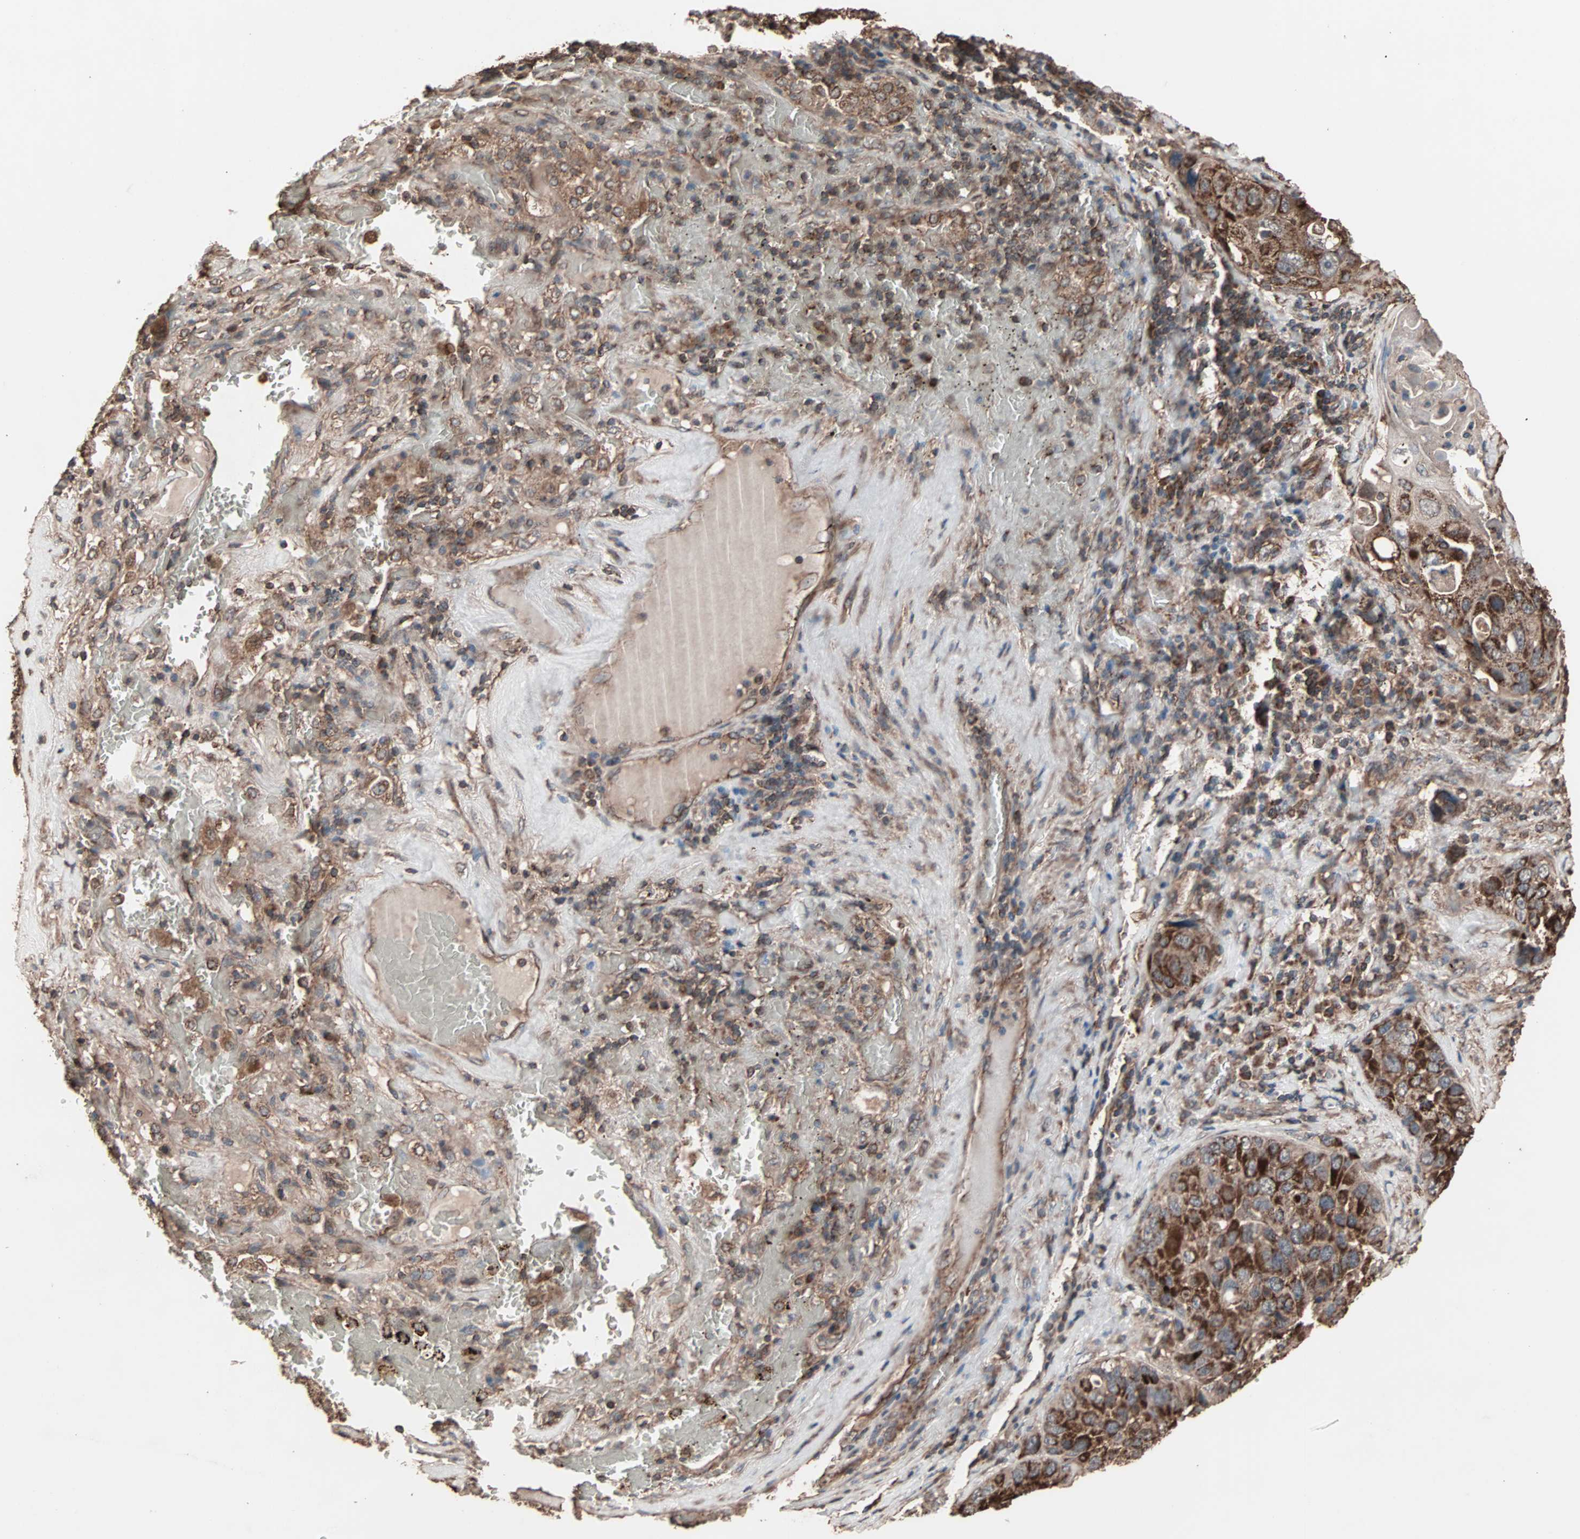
{"staining": {"intensity": "strong", "quantity": ">75%", "location": "cytoplasmic/membranous"}, "tissue": "lung cancer", "cell_type": "Tumor cells", "image_type": "cancer", "snomed": [{"axis": "morphology", "description": "Squamous cell carcinoma, NOS"}, {"axis": "topography", "description": "Lung"}], "caption": "A high-resolution photomicrograph shows immunohistochemistry (IHC) staining of squamous cell carcinoma (lung), which exhibits strong cytoplasmic/membranous staining in about >75% of tumor cells. The protein of interest is stained brown, and the nuclei are stained in blue (DAB IHC with brightfield microscopy, high magnification).", "gene": "MRPL2", "patient": {"sex": "male", "age": 57}}